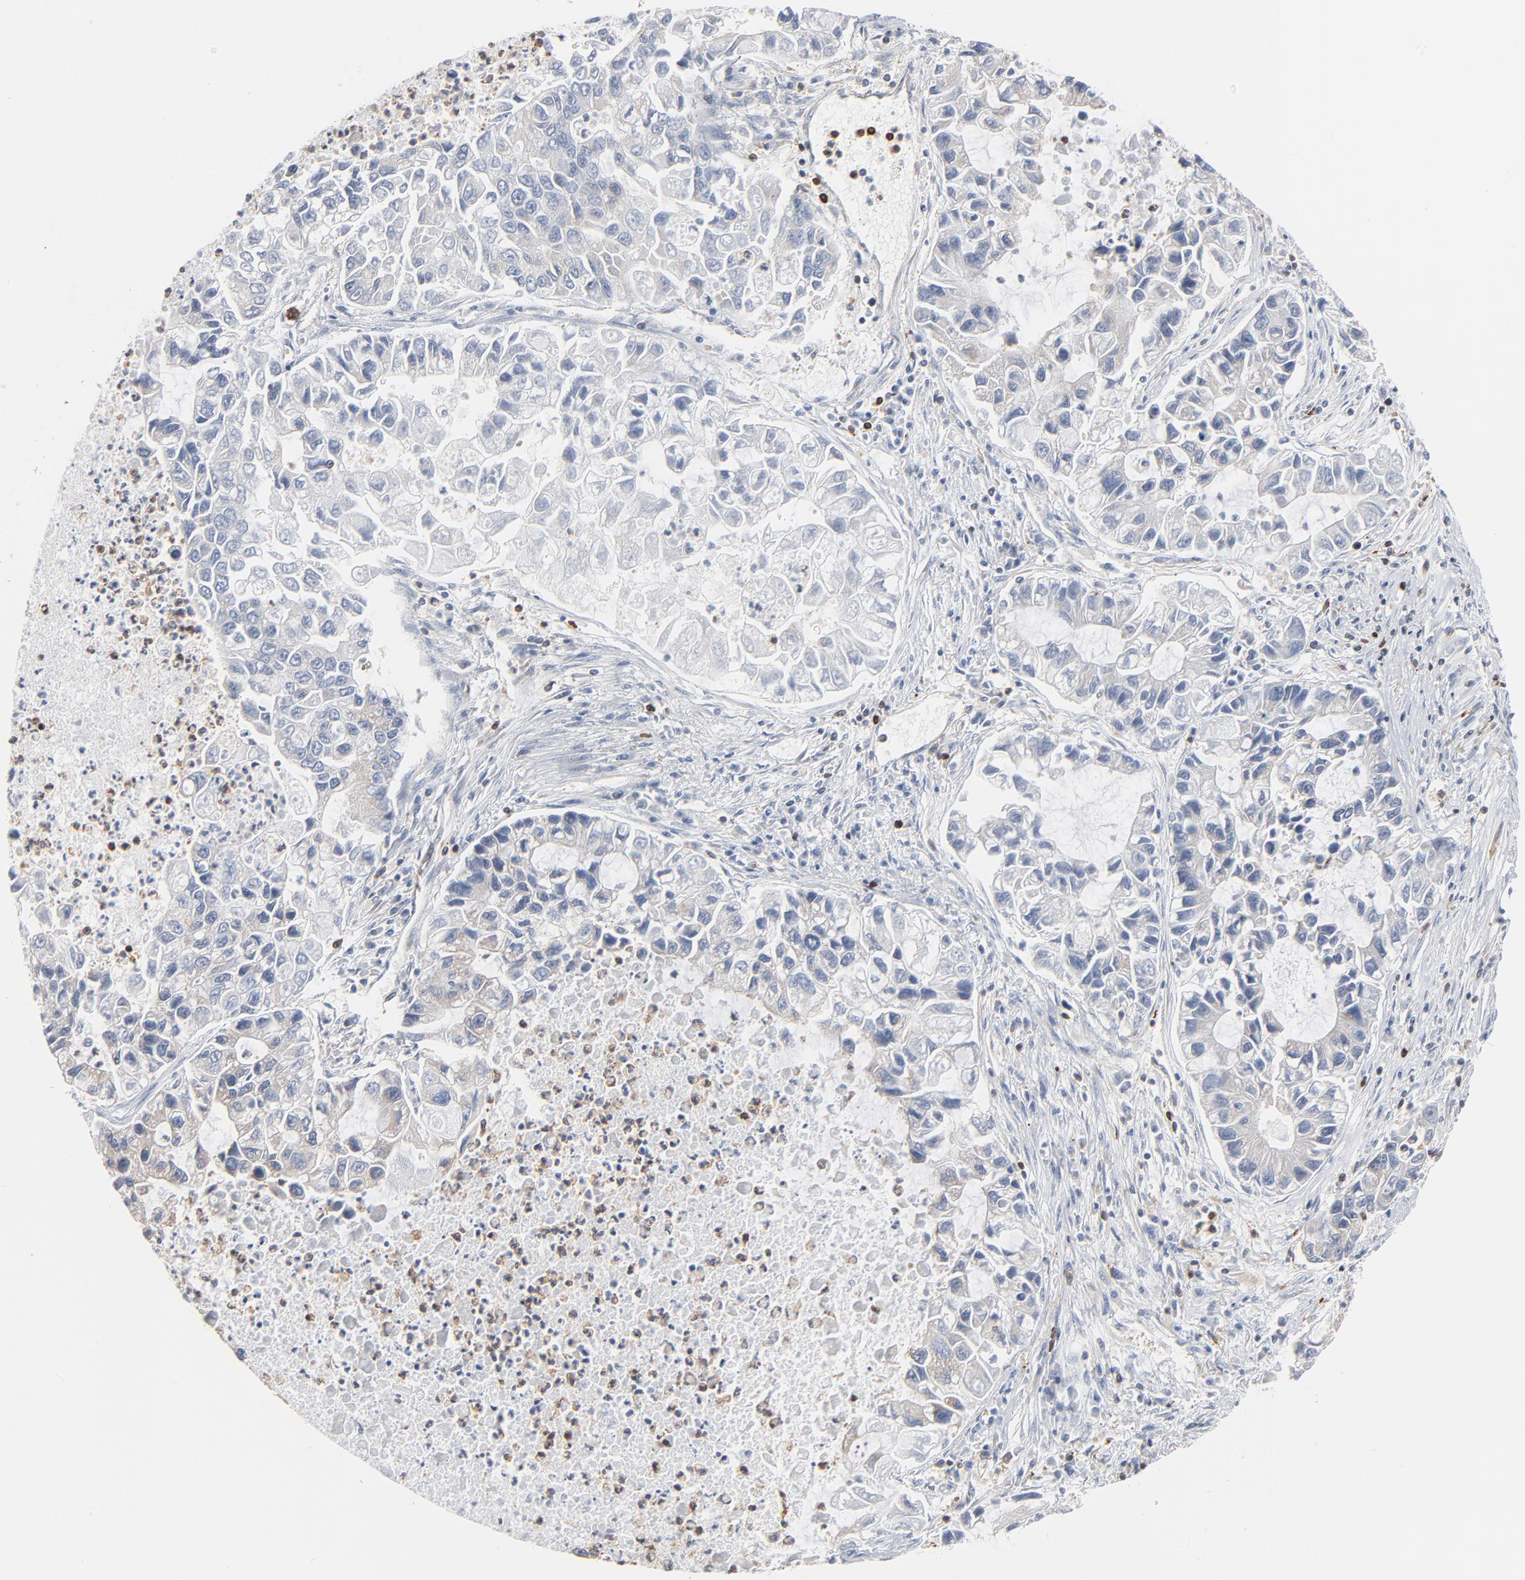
{"staining": {"intensity": "weak", "quantity": "<25%", "location": "cytoplasmic/membranous"}, "tissue": "lung cancer", "cell_type": "Tumor cells", "image_type": "cancer", "snomed": [{"axis": "morphology", "description": "Adenocarcinoma, NOS"}, {"axis": "topography", "description": "Lung"}], "caption": "Lung adenocarcinoma was stained to show a protein in brown. There is no significant expression in tumor cells.", "gene": "SH3KBP1", "patient": {"sex": "female", "age": 51}}